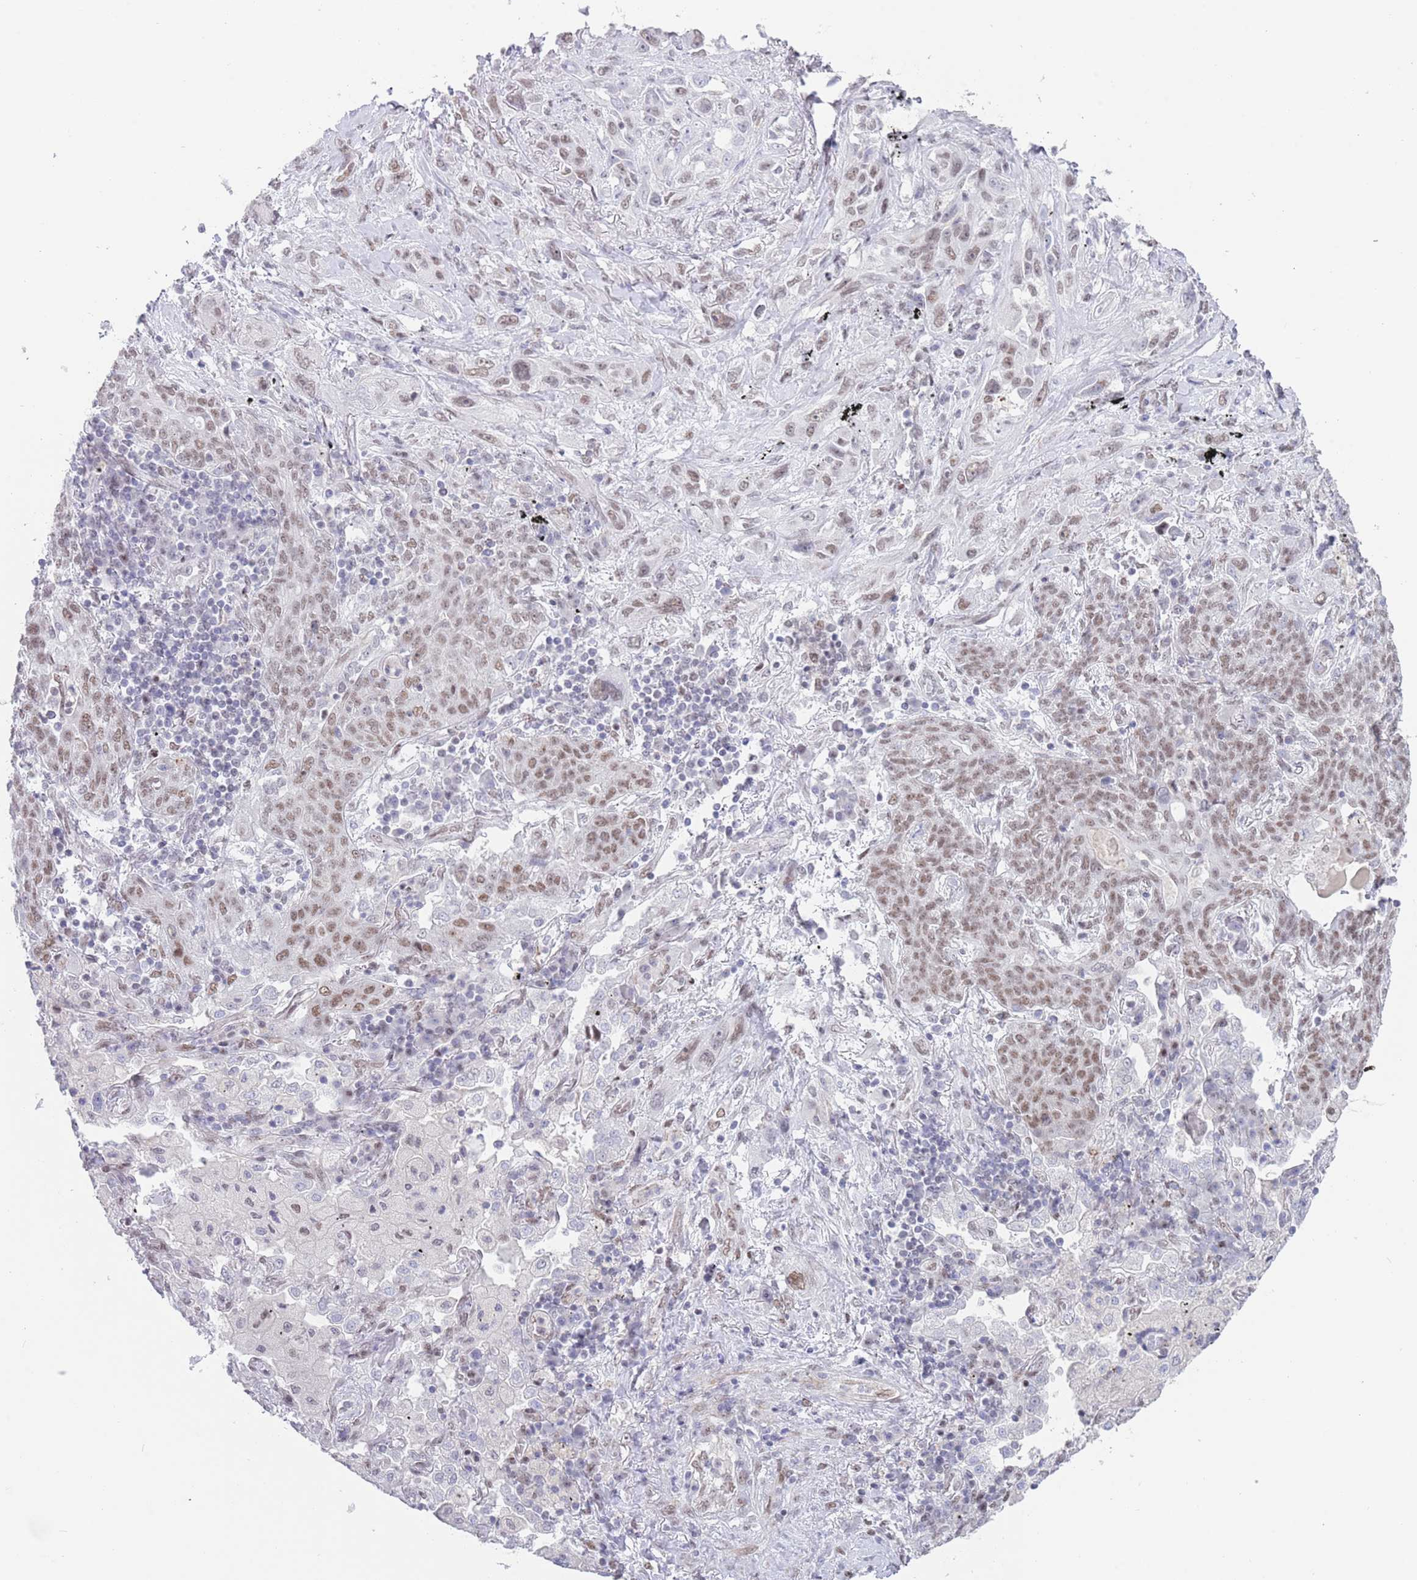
{"staining": {"intensity": "moderate", "quantity": ">75%", "location": "nuclear"}, "tissue": "lung cancer", "cell_type": "Tumor cells", "image_type": "cancer", "snomed": [{"axis": "morphology", "description": "Squamous cell carcinoma, NOS"}, {"axis": "topography", "description": "Lung"}], "caption": "Immunohistochemical staining of human lung squamous cell carcinoma shows medium levels of moderate nuclear expression in approximately >75% of tumor cells.", "gene": "ZNF382", "patient": {"sex": "female", "age": 70}}